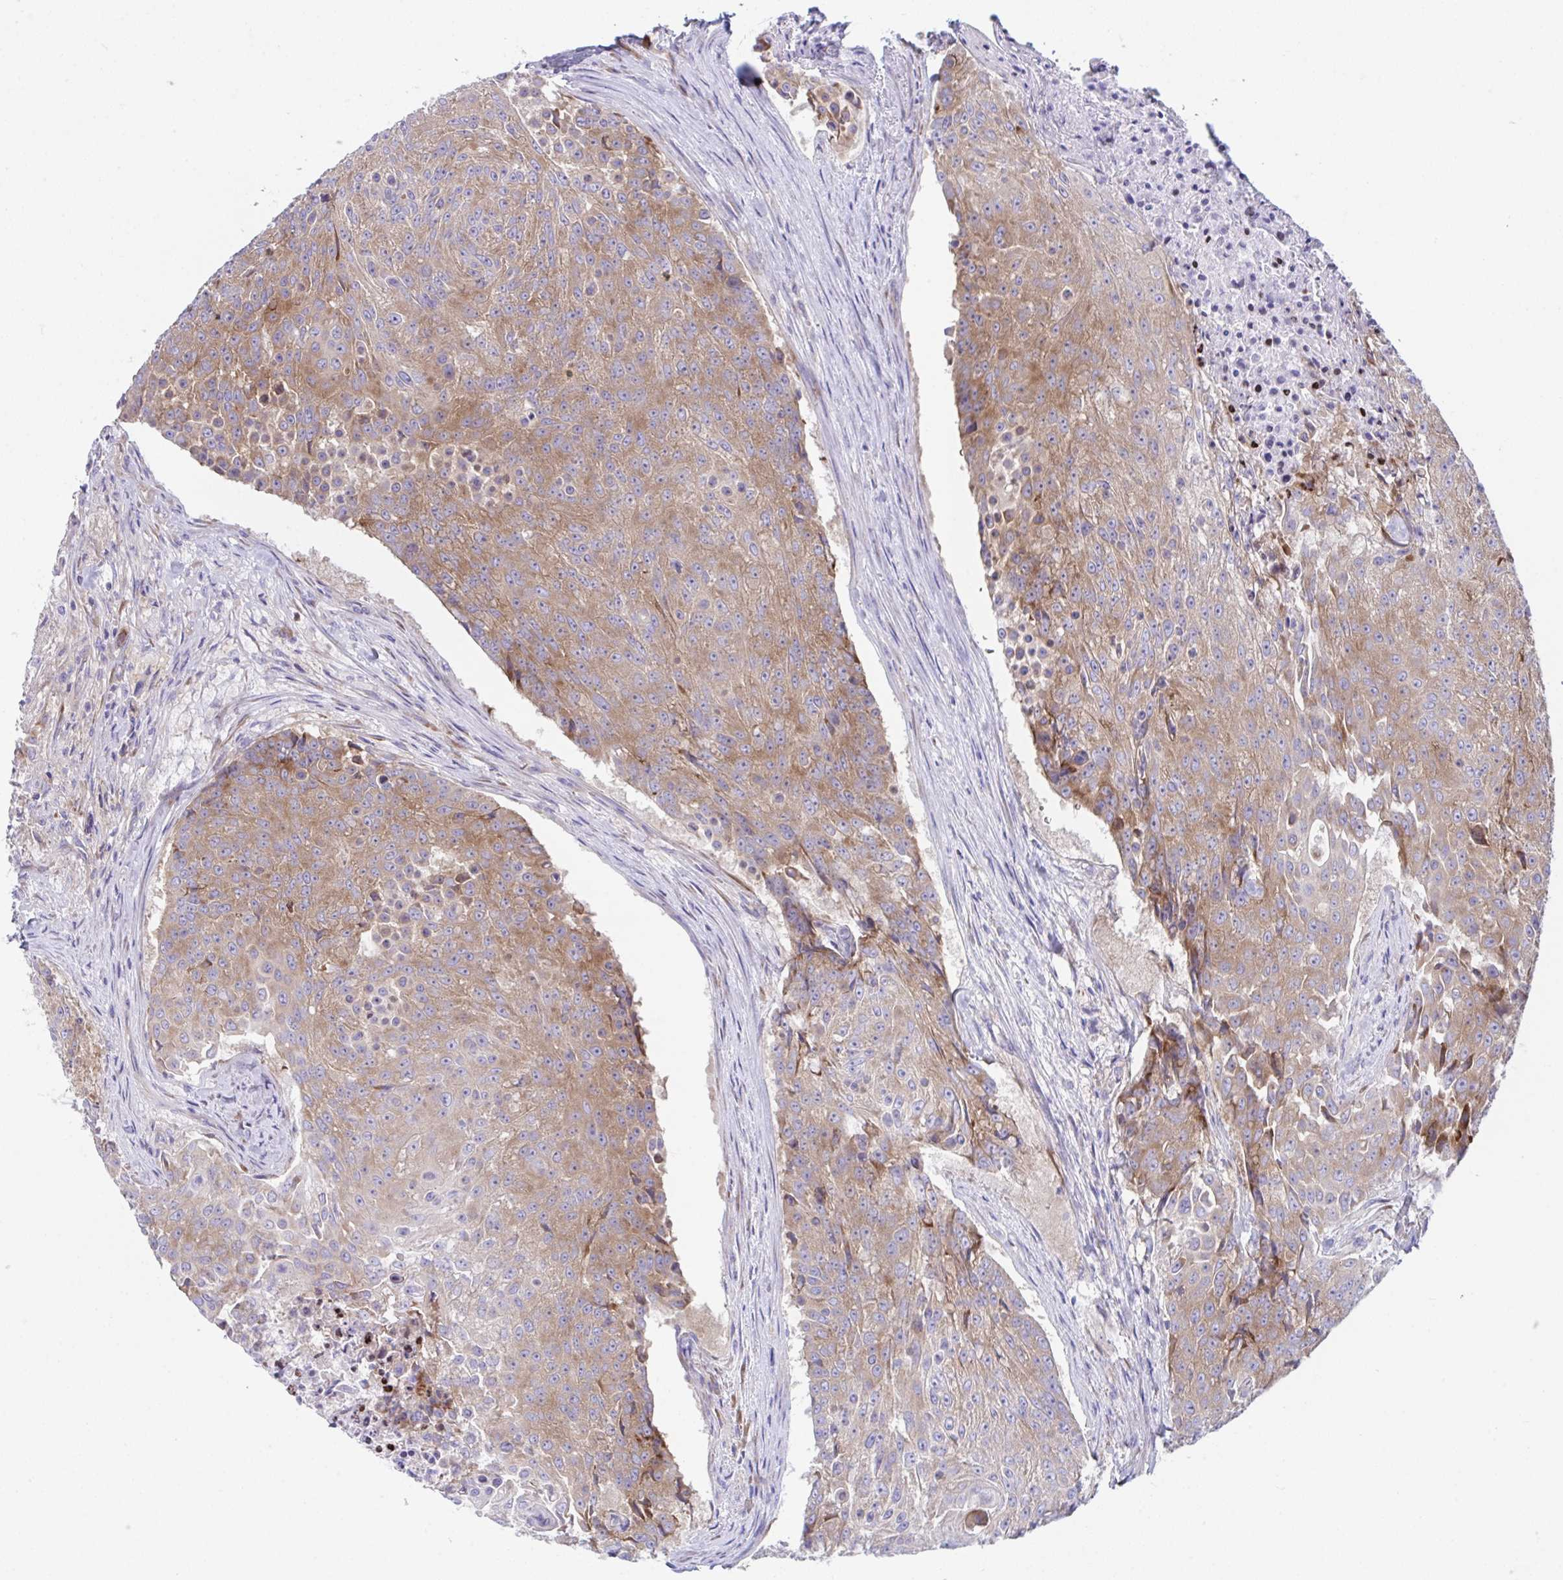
{"staining": {"intensity": "moderate", "quantity": ">75%", "location": "cytoplasmic/membranous"}, "tissue": "urothelial cancer", "cell_type": "Tumor cells", "image_type": "cancer", "snomed": [{"axis": "morphology", "description": "Urothelial carcinoma, High grade"}, {"axis": "topography", "description": "Urinary bladder"}], "caption": "Tumor cells demonstrate moderate cytoplasmic/membranous expression in approximately >75% of cells in urothelial carcinoma (high-grade).", "gene": "FAU", "patient": {"sex": "female", "age": 63}}